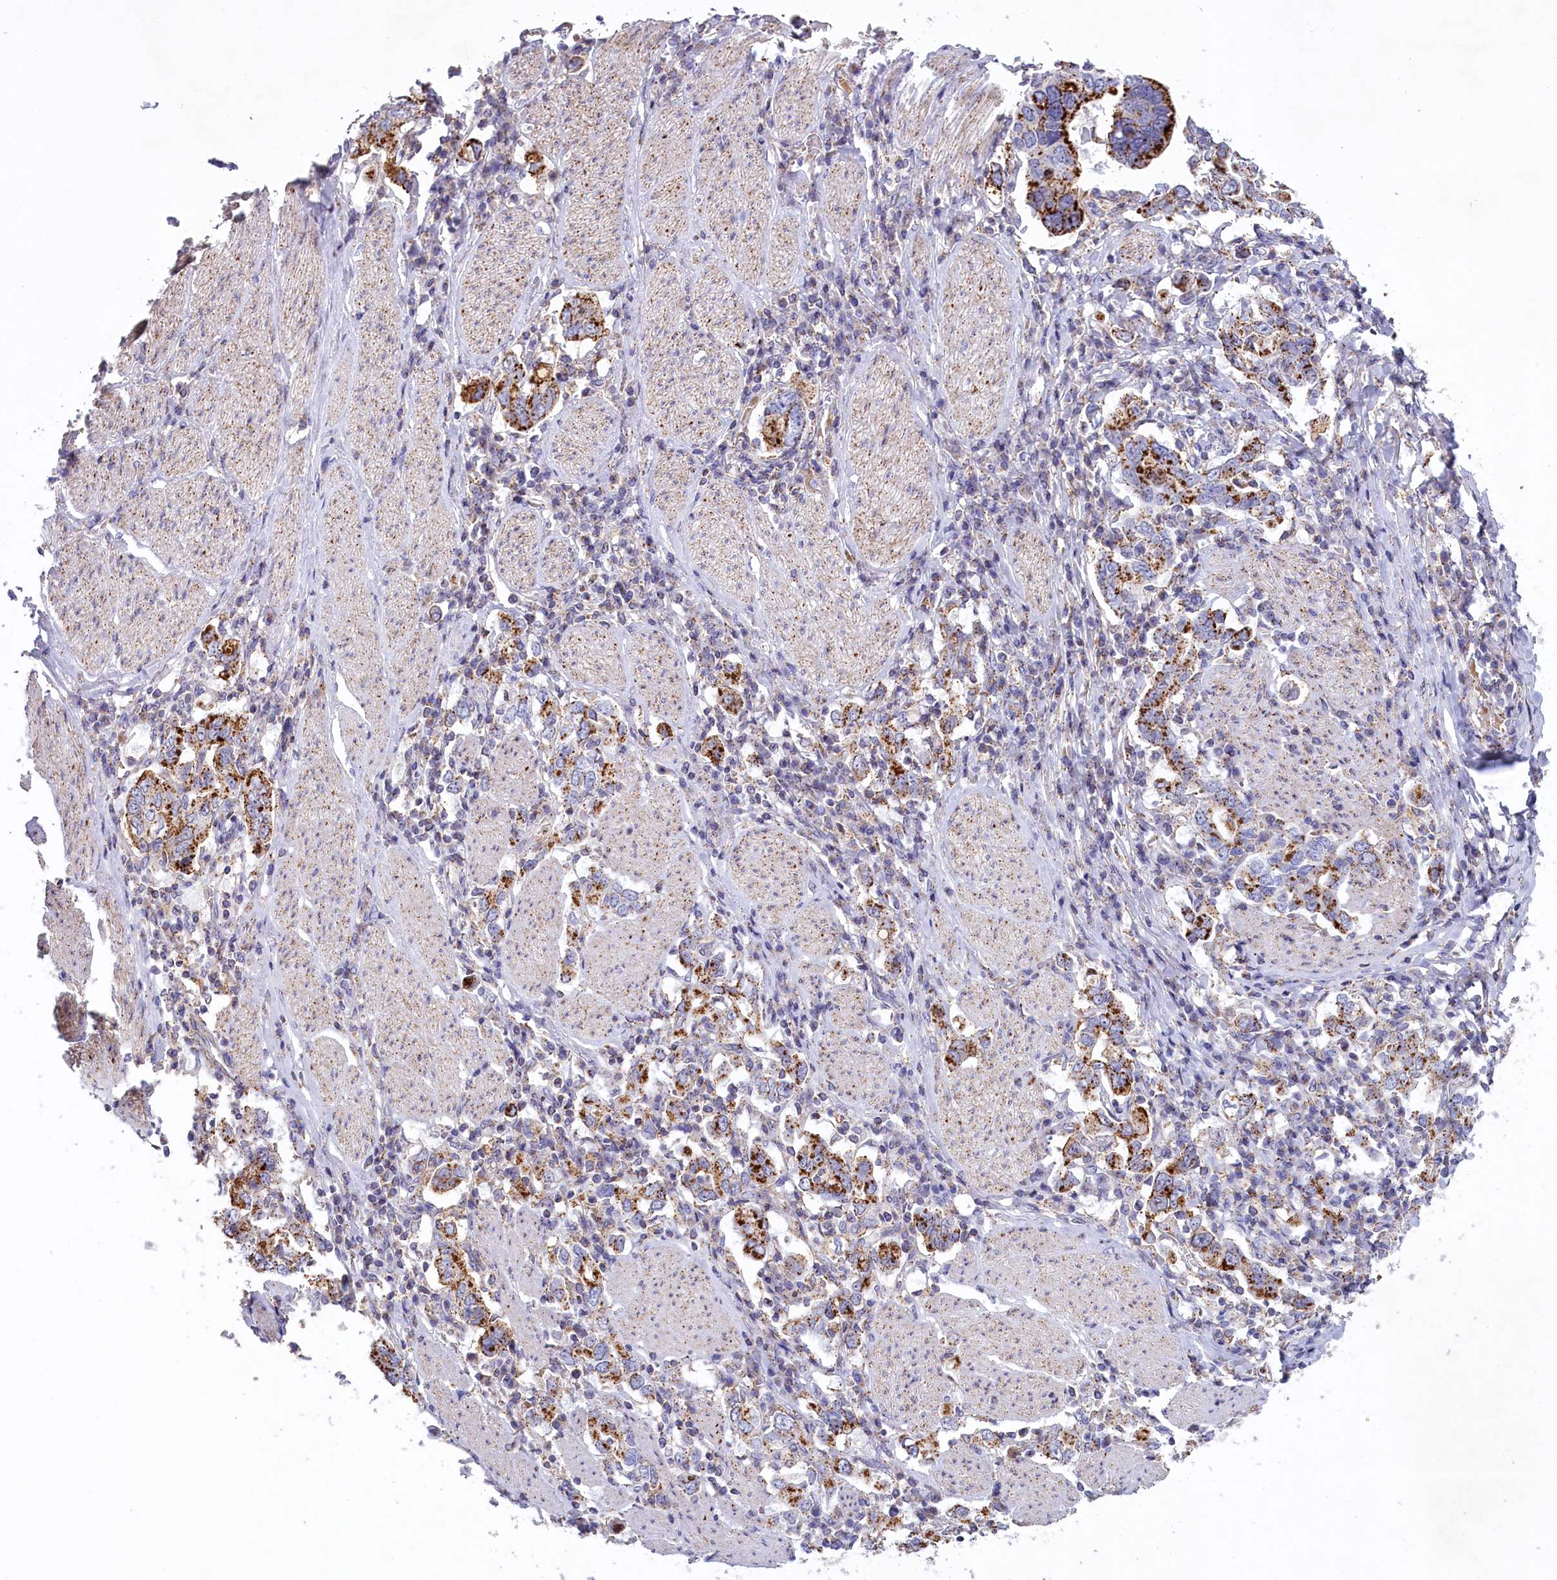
{"staining": {"intensity": "strong", "quantity": "25%-75%", "location": "cytoplasmic/membranous"}, "tissue": "stomach cancer", "cell_type": "Tumor cells", "image_type": "cancer", "snomed": [{"axis": "morphology", "description": "Adenocarcinoma, NOS"}, {"axis": "topography", "description": "Stomach, upper"}], "caption": "IHC (DAB (3,3'-diaminobenzidine)) staining of stomach adenocarcinoma reveals strong cytoplasmic/membranous protein expression in about 25%-75% of tumor cells.", "gene": "HYKK", "patient": {"sex": "male", "age": 62}}